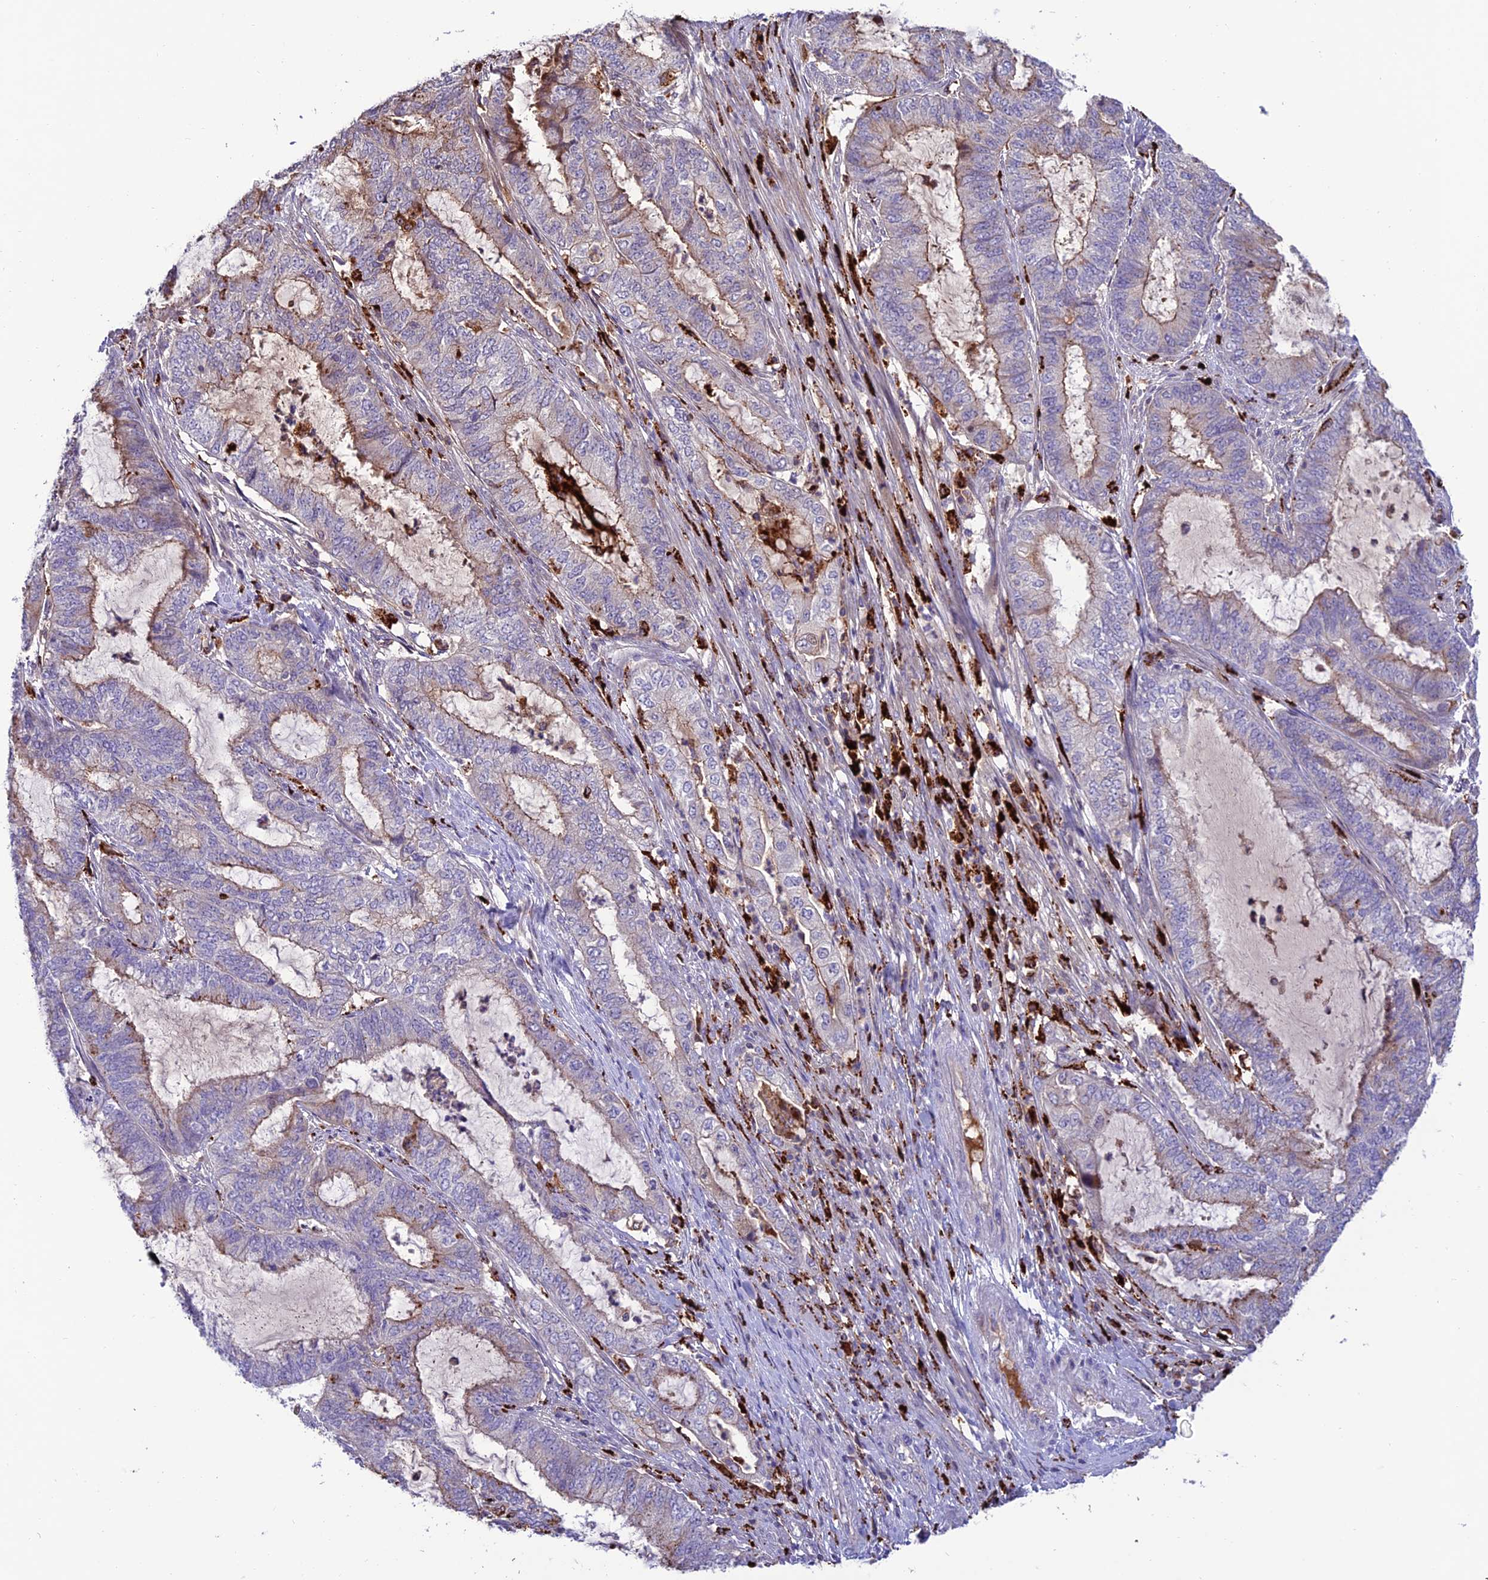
{"staining": {"intensity": "weak", "quantity": "25%-75%", "location": "cytoplasmic/membranous"}, "tissue": "endometrial cancer", "cell_type": "Tumor cells", "image_type": "cancer", "snomed": [{"axis": "morphology", "description": "Adenocarcinoma, NOS"}, {"axis": "topography", "description": "Endometrium"}], "caption": "Immunohistochemical staining of endometrial adenocarcinoma exhibits low levels of weak cytoplasmic/membranous protein staining in about 25%-75% of tumor cells.", "gene": "ARHGEF18", "patient": {"sex": "female", "age": 51}}